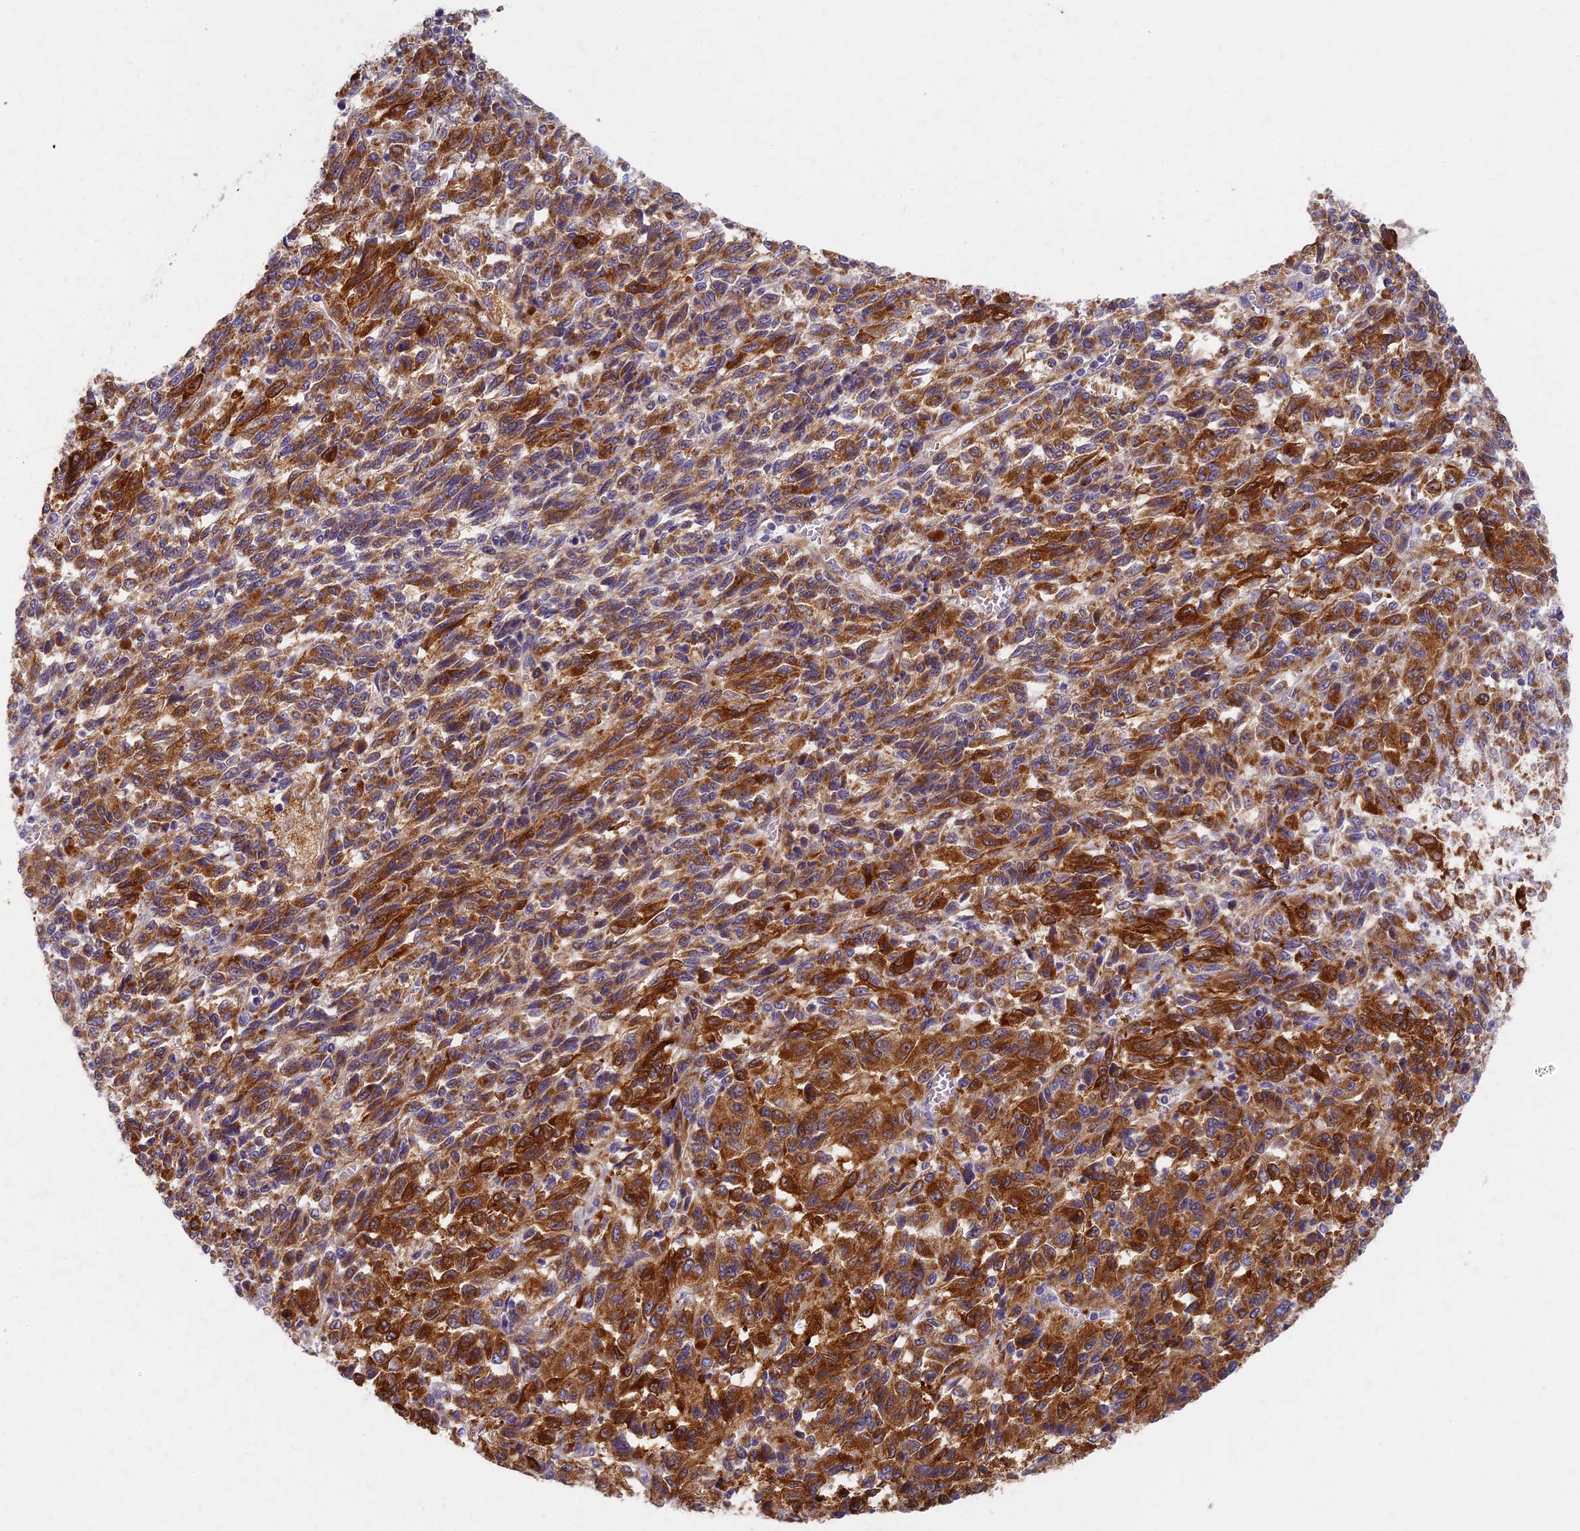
{"staining": {"intensity": "strong", "quantity": ">75%", "location": "cytoplasmic/membranous"}, "tissue": "melanoma", "cell_type": "Tumor cells", "image_type": "cancer", "snomed": [{"axis": "morphology", "description": "Malignant melanoma, Metastatic site"}, {"axis": "topography", "description": "Lung"}], "caption": "Immunohistochemical staining of human malignant melanoma (metastatic site) demonstrates strong cytoplasmic/membranous protein expression in approximately >75% of tumor cells. Using DAB (3,3'-diaminobenzidine) (brown) and hematoxylin (blue) stains, captured at high magnification using brightfield microscopy.", "gene": "MRPS25", "patient": {"sex": "male", "age": 64}}